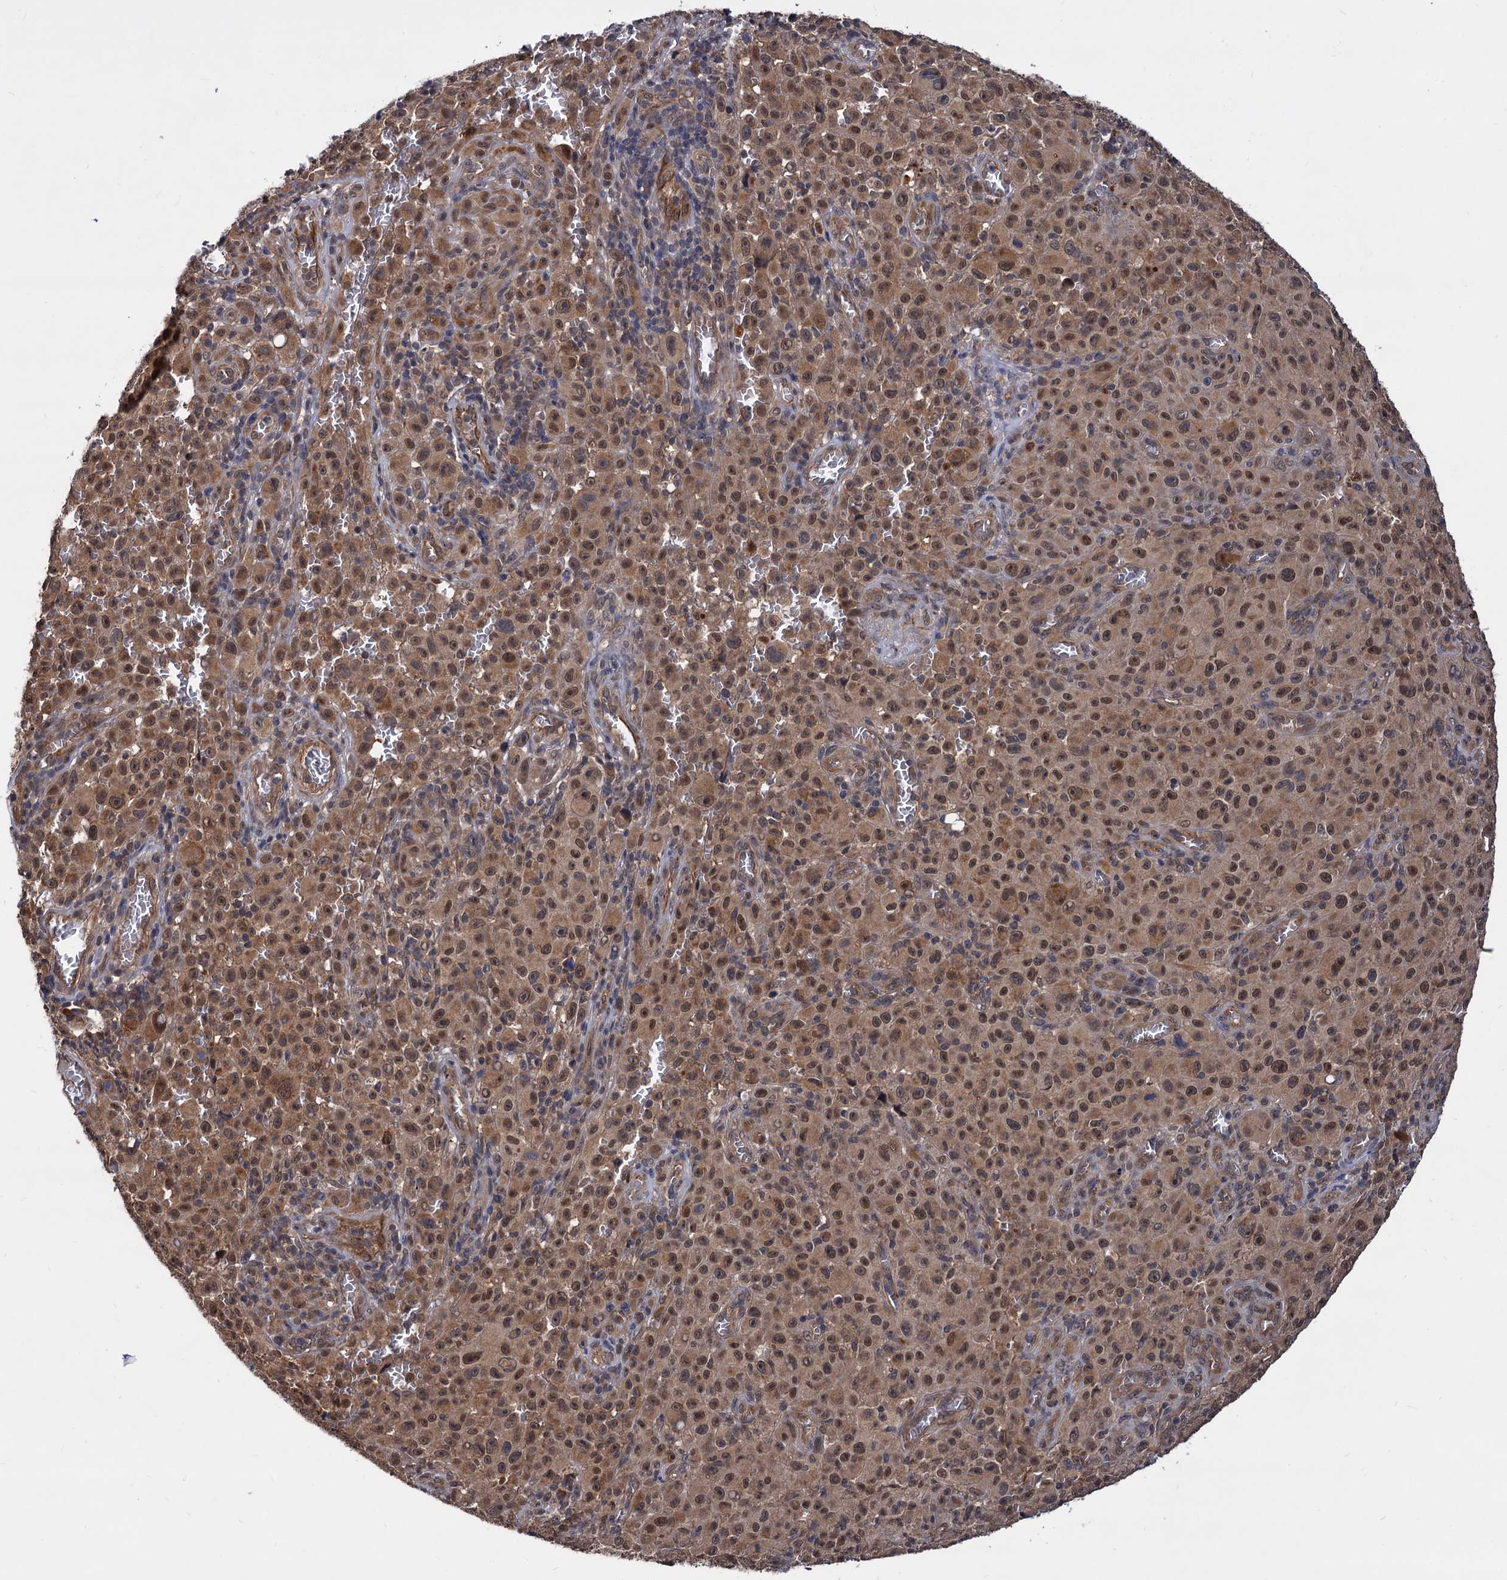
{"staining": {"intensity": "moderate", "quantity": ">75%", "location": "cytoplasmic/membranous,nuclear"}, "tissue": "melanoma", "cell_type": "Tumor cells", "image_type": "cancer", "snomed": [{"axis": "morphology", "description": "Malignant melanoma, NOS"}, {"axis": "topography", "description": "Skin"}], "caption": "Tumor cells show medium levels of moderate cytoplasmic/membranous and nuclear expression in approximately >75% of cells in human malignant melanoma.", "gene": "PSMD4", "patient": {"sex": "female", "age": 82}}